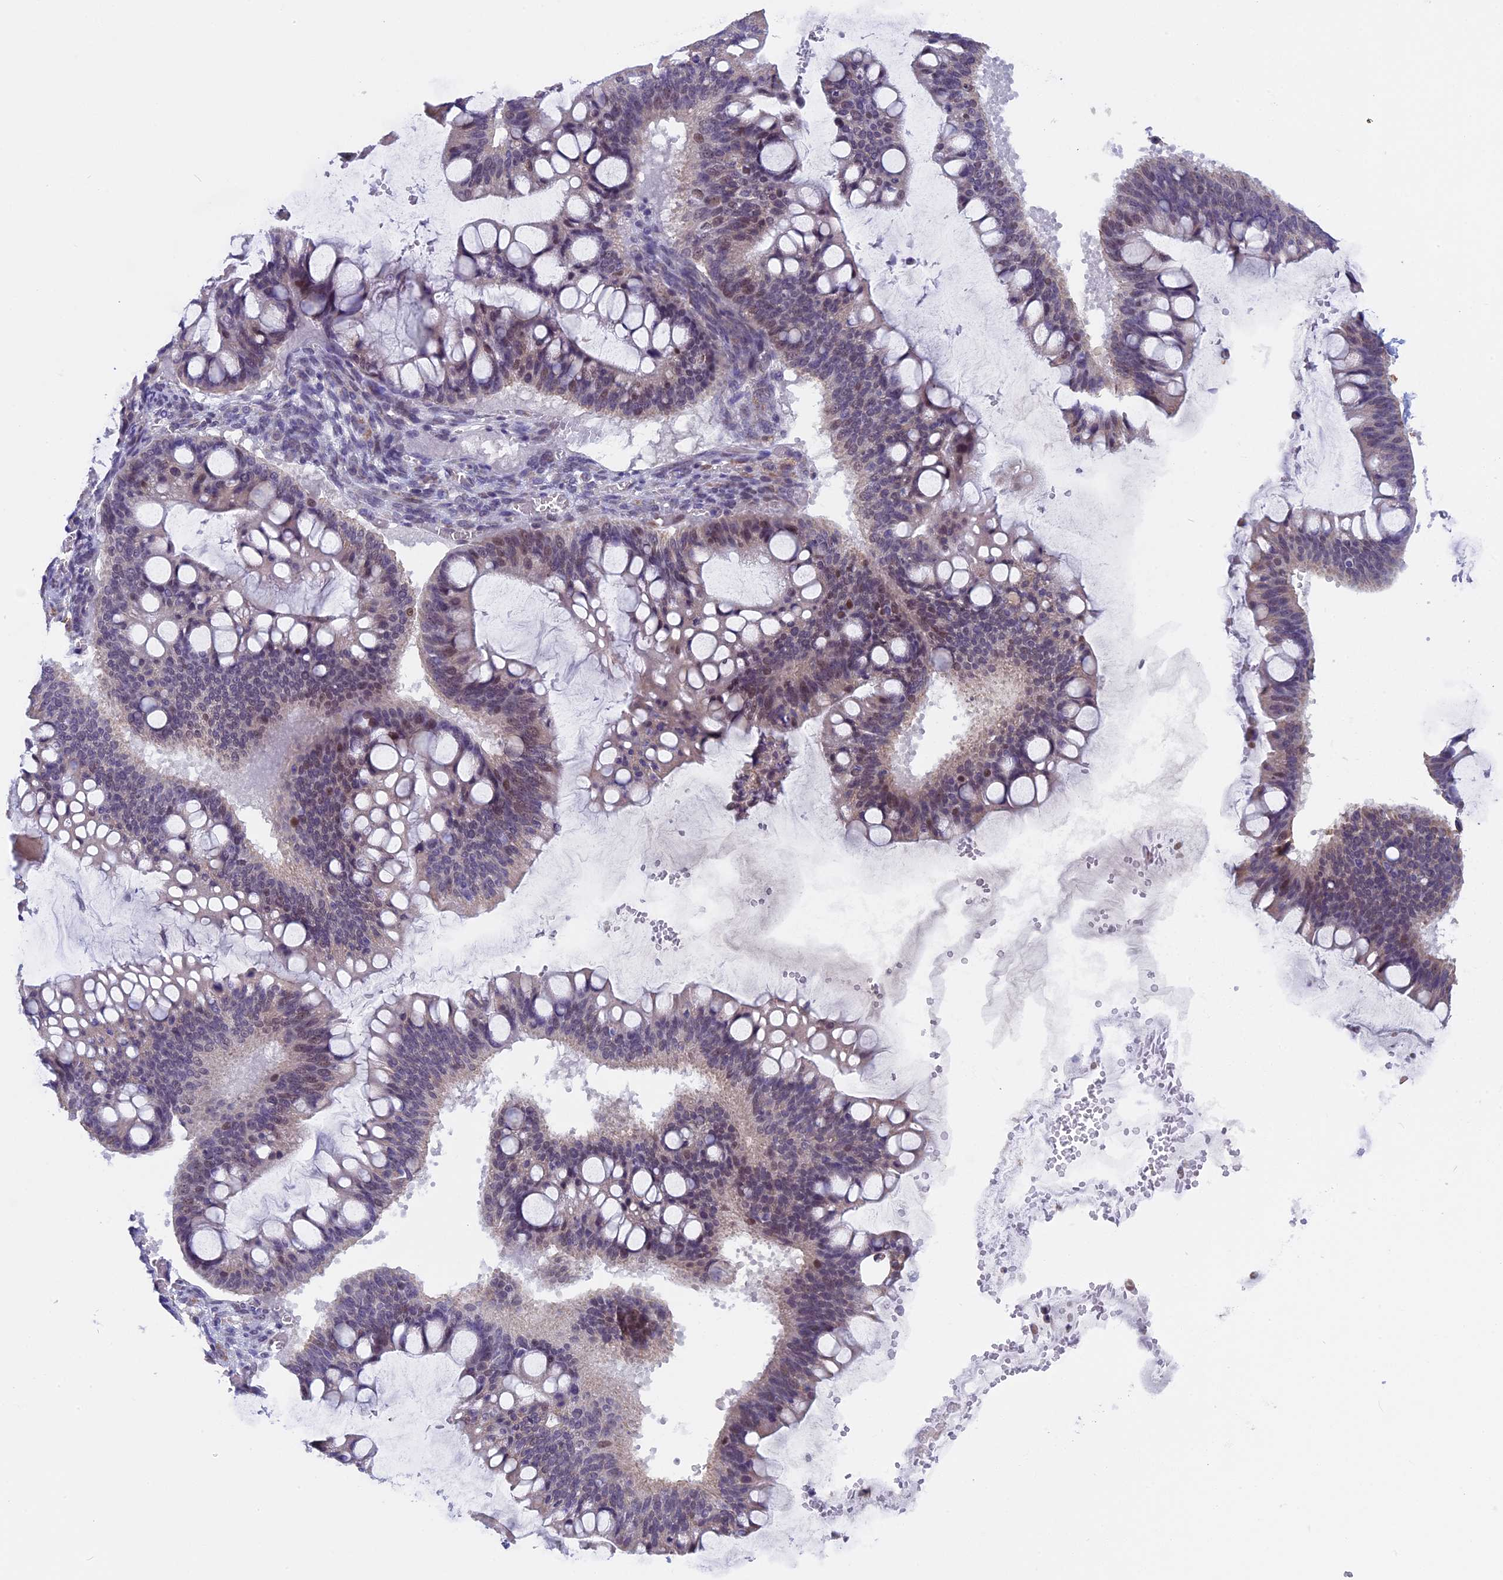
{"staining": {"intensity": "weak", "quantity": "25%-75%", "location": "nuclear"}, "tissue": "ovarian cancer", "cell_type": "Tumor cells", "image_type": "cancer", "snomed": [{"axis": "morphology", "description": "Cystadenocarcinoma, mucinous, NOS"}, {"axis": "topography", "description": "Ovary"}], "caption": "Ovarian cancer was stained to show a protein in brown. There is low levels of weak nuclear expression in about 25%-75% of tumor cells. (DAB IHC, brown staining for protein, blue staining for nuclei).", "gene": "ZNF317", "patient": {"sex": "female", "age": 73}}